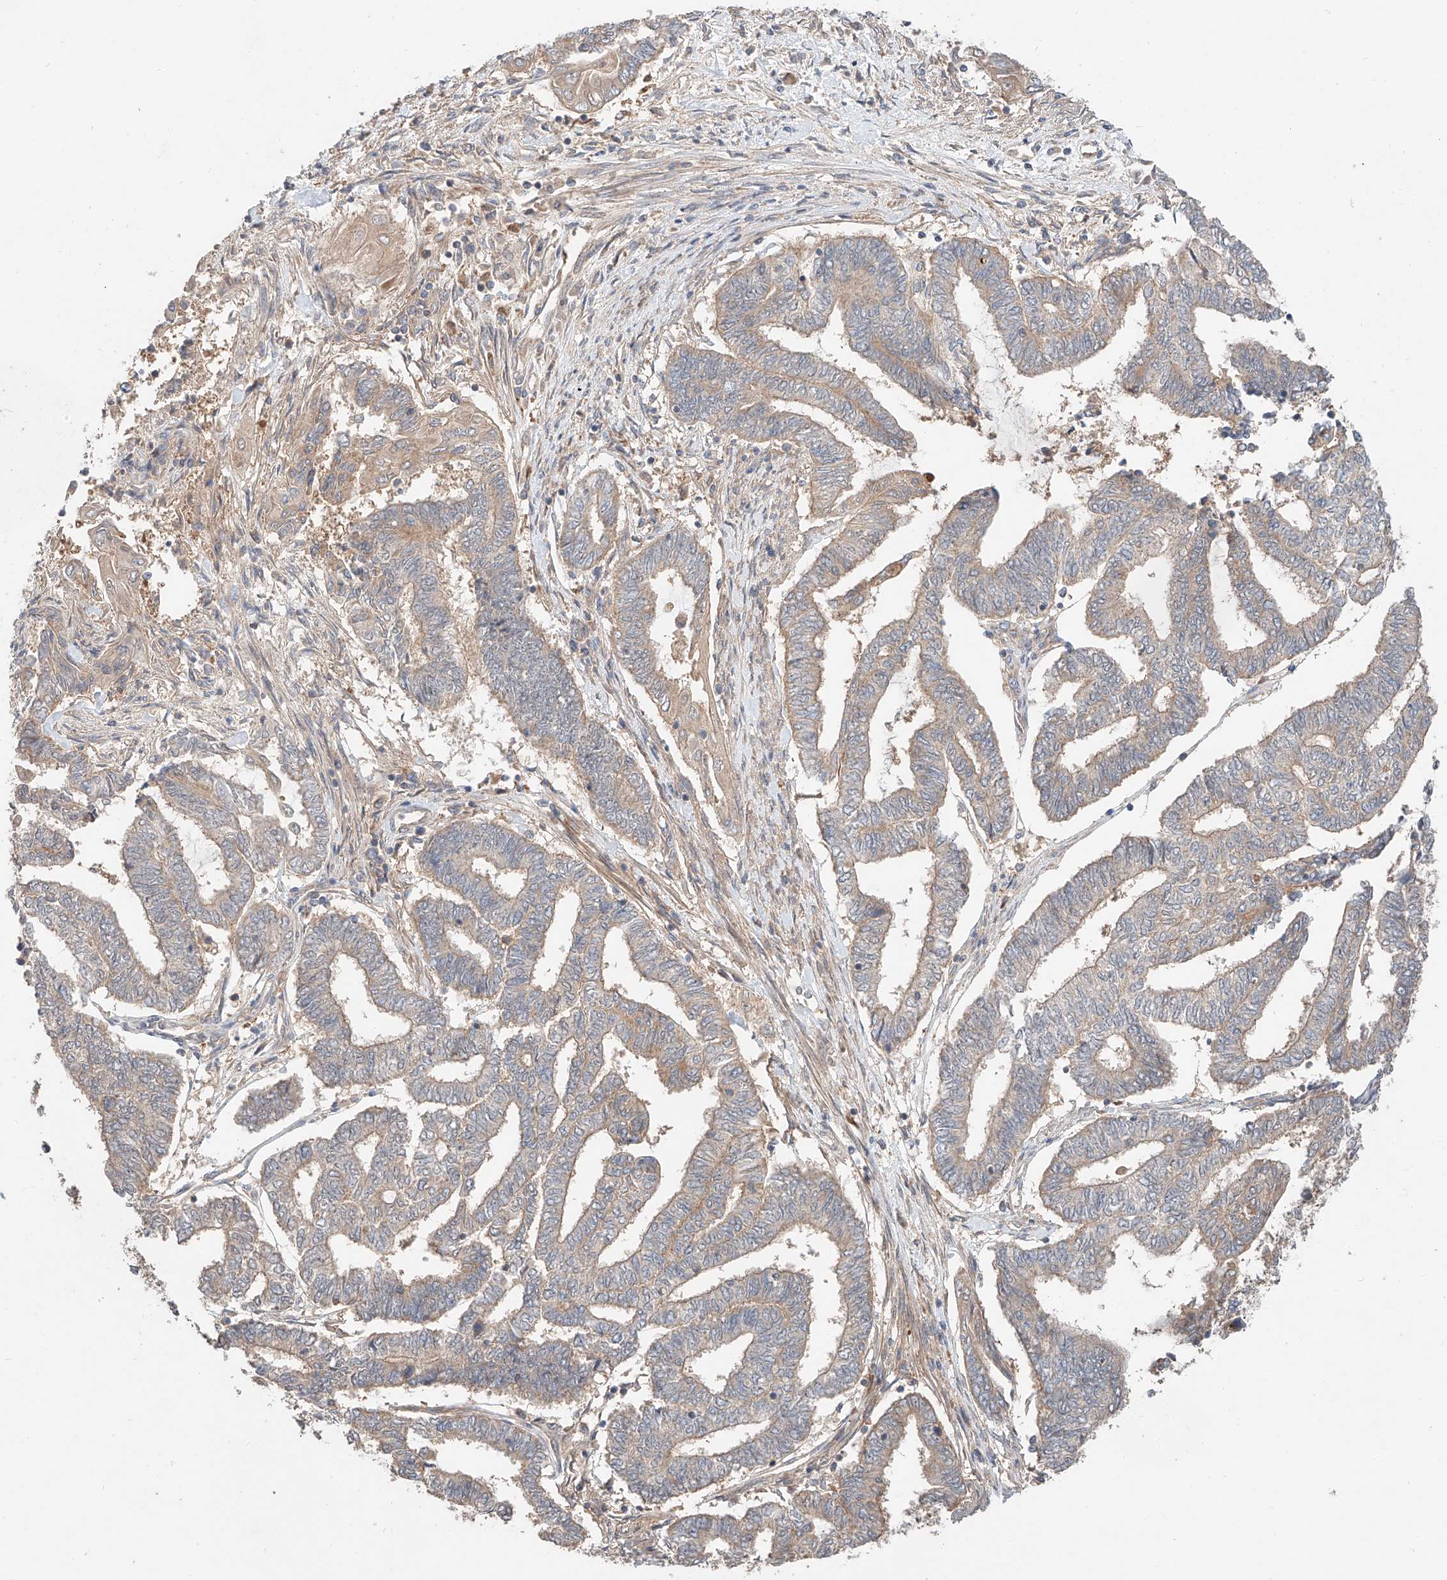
{"staining": {"intensity": "weak", "quantity": "25%-75%", "location": "cytoplasmic/membranous"}, "tissue": "endometrial cancer", "cell_type": "Tumor cells", "image_type": "cancer", "snomed": [{"axis": "morphology", "description": "Adenocarcinoma, NOS"}, {"axis": "topography", "description": "Uterus"}, {"axis": "topography", "description": "Endometrium"}], "caption": "Adenocarcinoma (endometrial) was stained to show a protein in brown. There is low levels of weak cytoplasmic/membranous expression in approximately 25%-75% of tumor cells.", "gene": "XPNPEP1", "patient": {"sex": "female", "age": 70}}